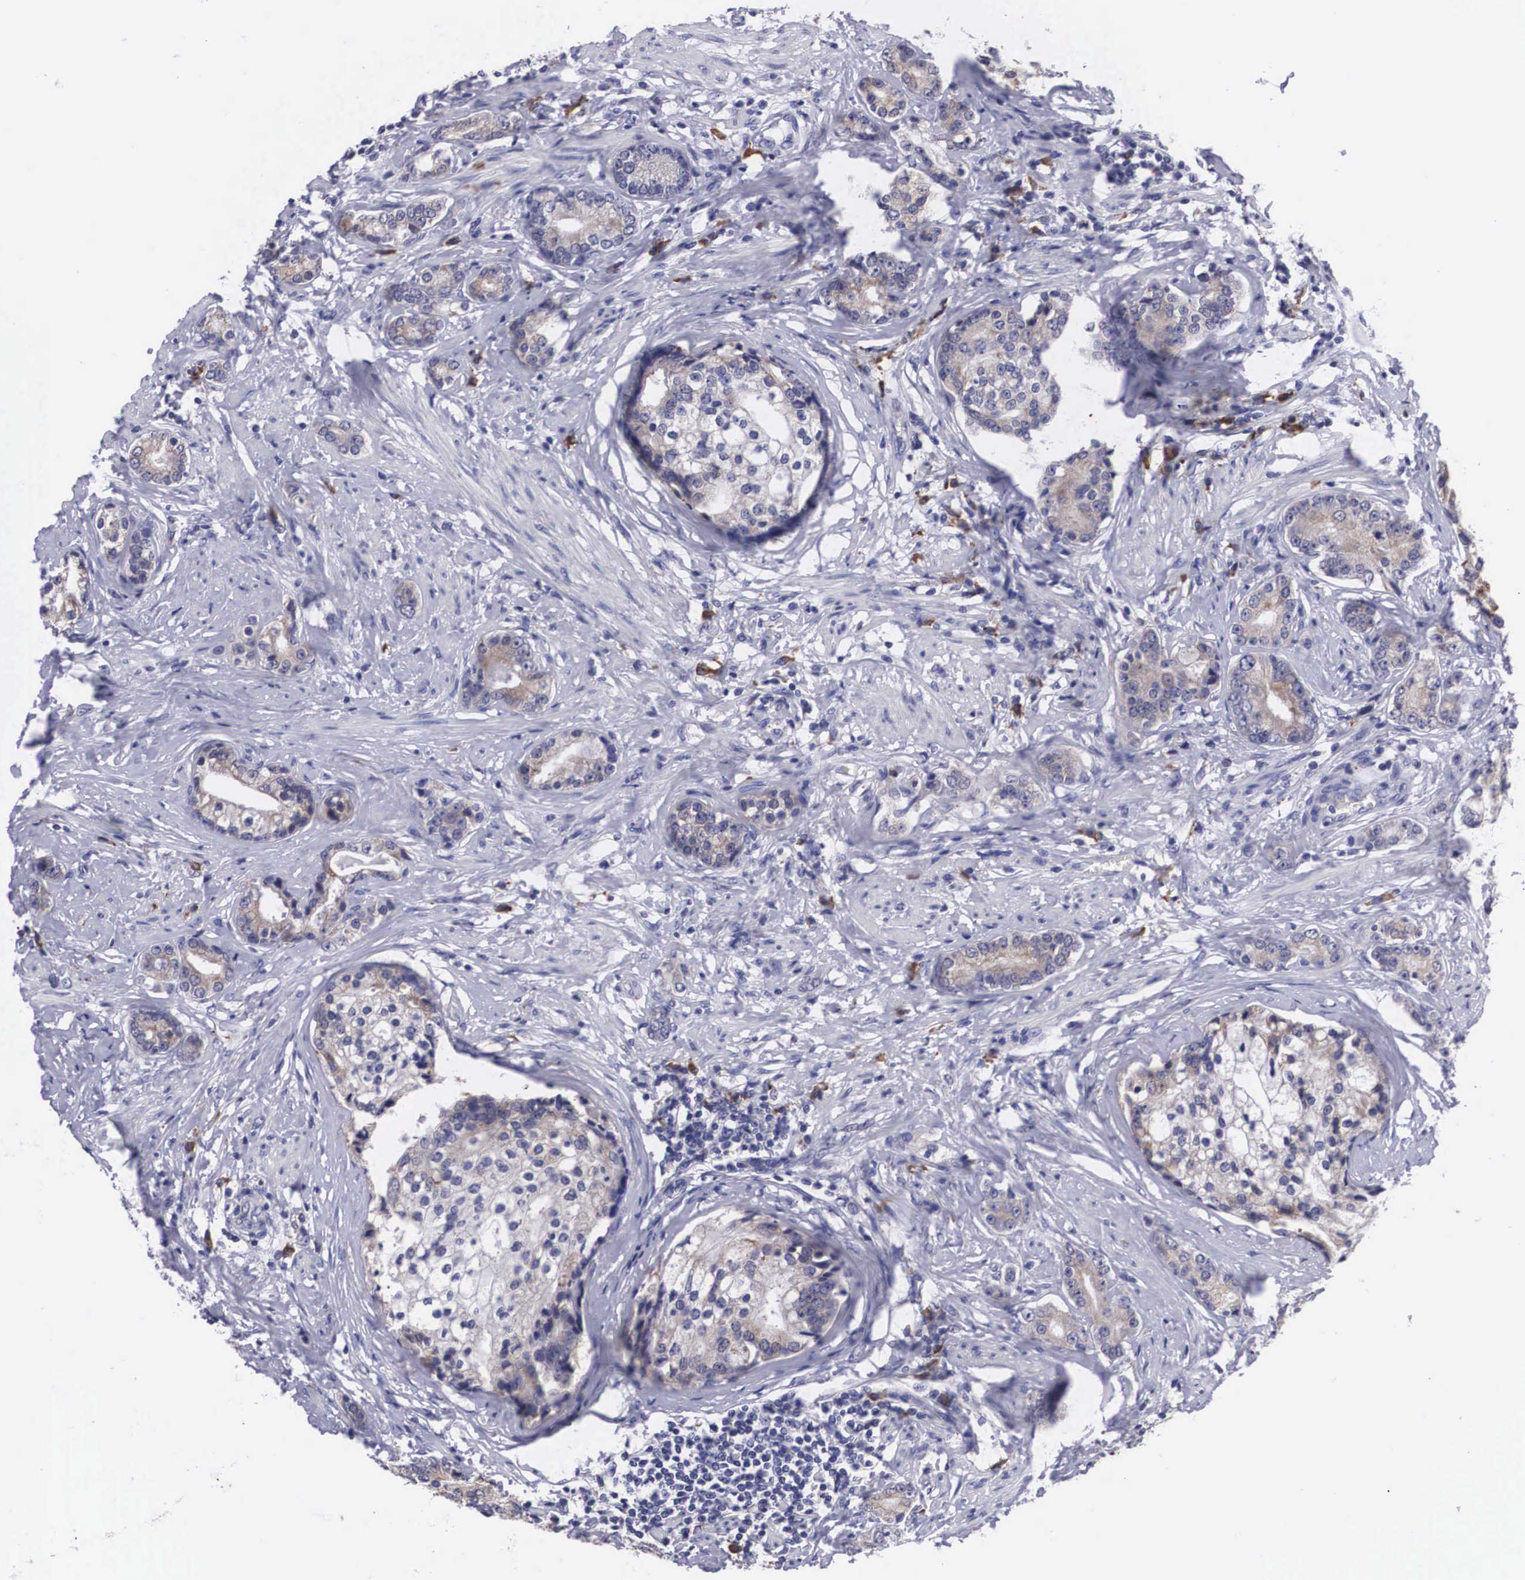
{"staining": {"intensity": "moderate", "quantity": "25%-75%", "location": "cytoplasmic/membranous"}, "tissue": "prostate cancer", "cell_type": "Tumor cells", "image_type": "cancer", "snomed": [{"axis": "morphology", "description": "Adenocarcinoma, Medium grade"}, {"axis": "topography", "description": "Prostate"}], "caption": "This histopathology image shows prostate cancer stained with immunohistochemistry (IHC) to label a protein in brown. The cytoplasmic/membranous of tumor cells show moderate positivity for the protein. Nuclei are counter-stained blue.", "gene": "CRELD2", "patient": {"sex": "male", "age": 59}}